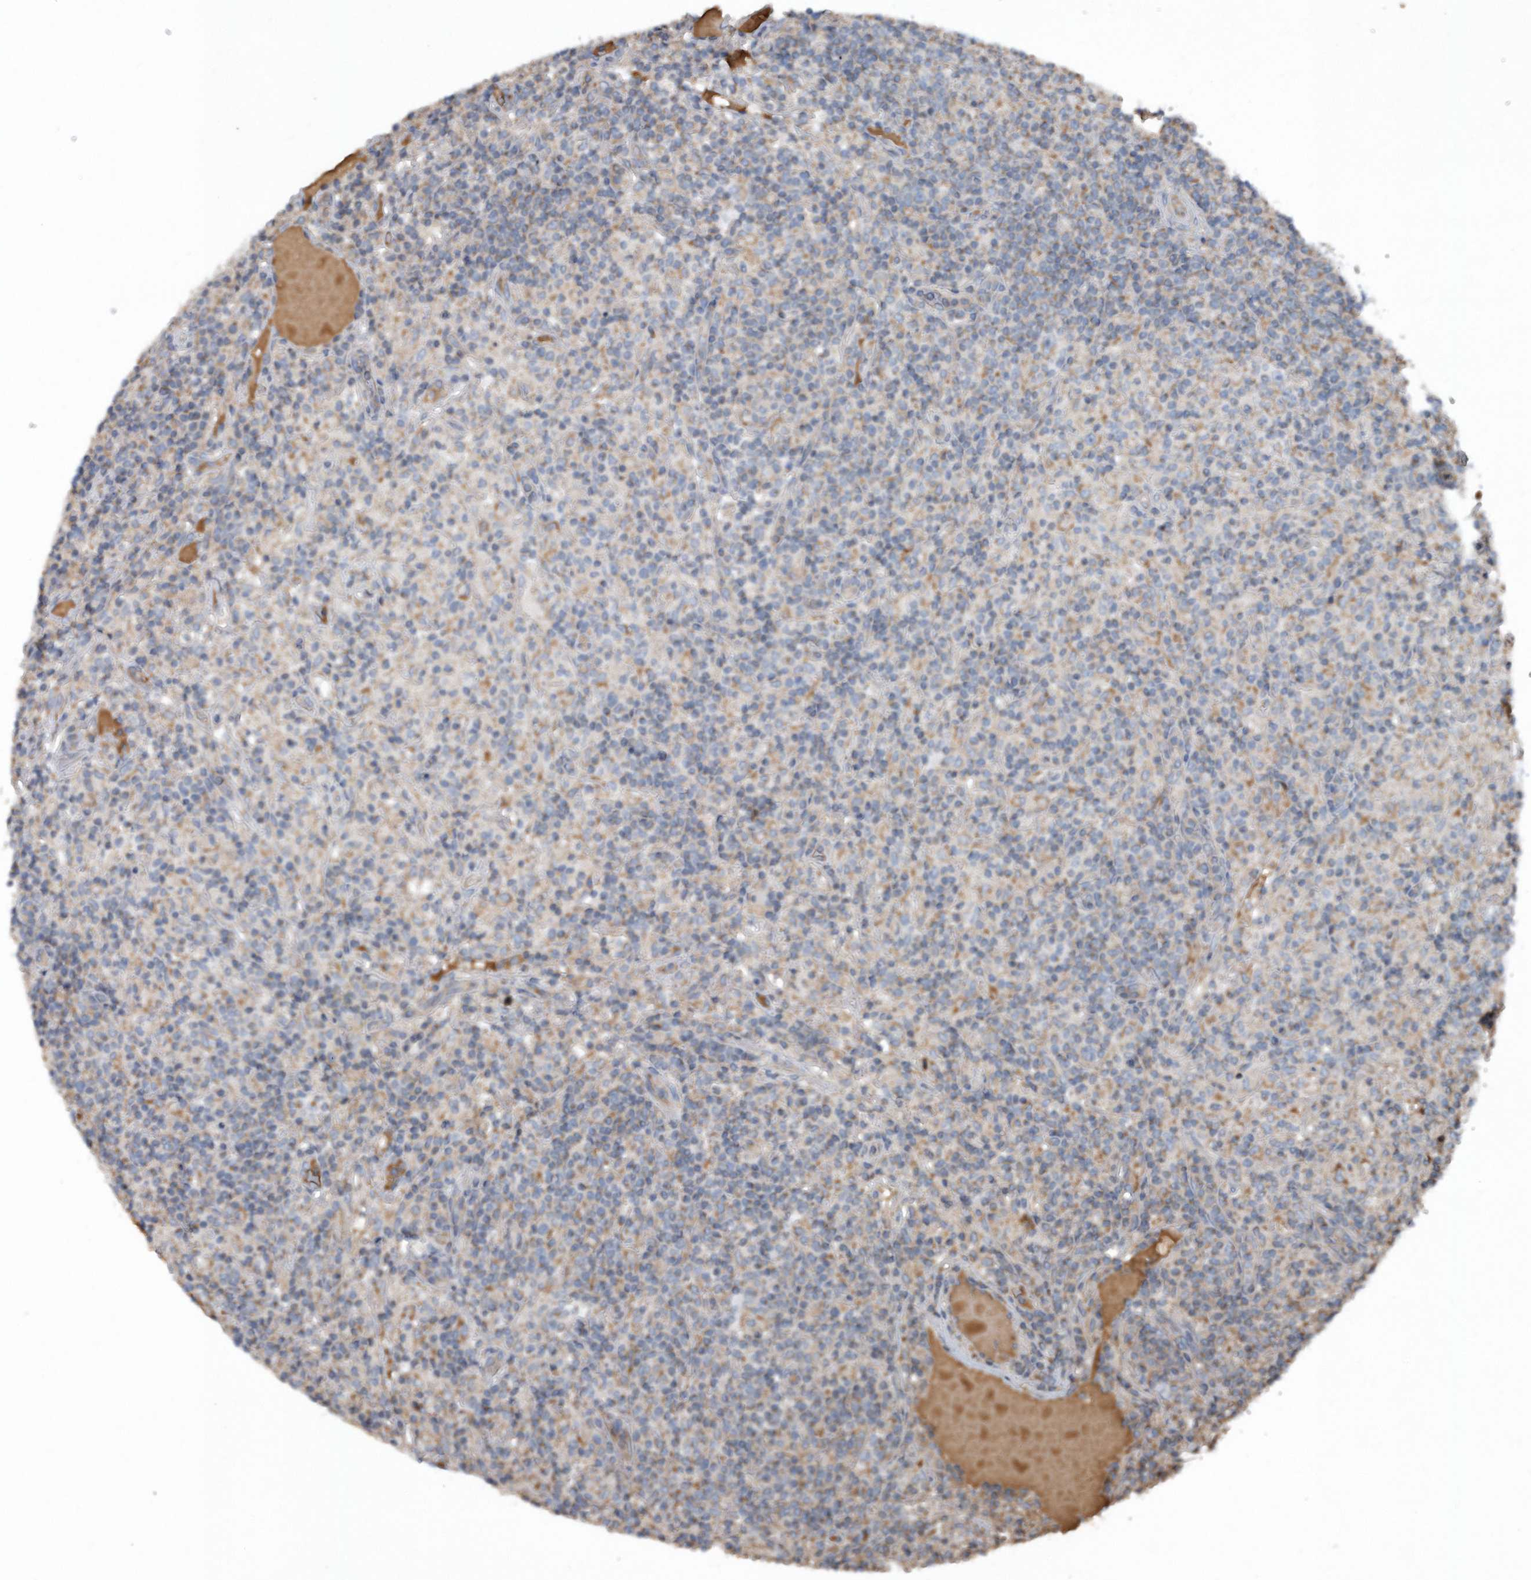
{"staining": {"intensity": "negative", "quantity": "none", "location": "none"}, "tissue": "lymphoma", "cell_type": "Tumor cells", "image_type": "cancer", "snomed": [{"axis": "morphology", "description": "Hodgkin's disease, NOS"}, {"axis": "topography", "description": "Lymph node"}], "caption": "DAB (3,3'-diaminobenzidine) immunohistochemical staining of lymphoma displays no significant positivity in tumor cells.", "gene": "SDHA", "patient": {"sex": "male", "age": 70}}